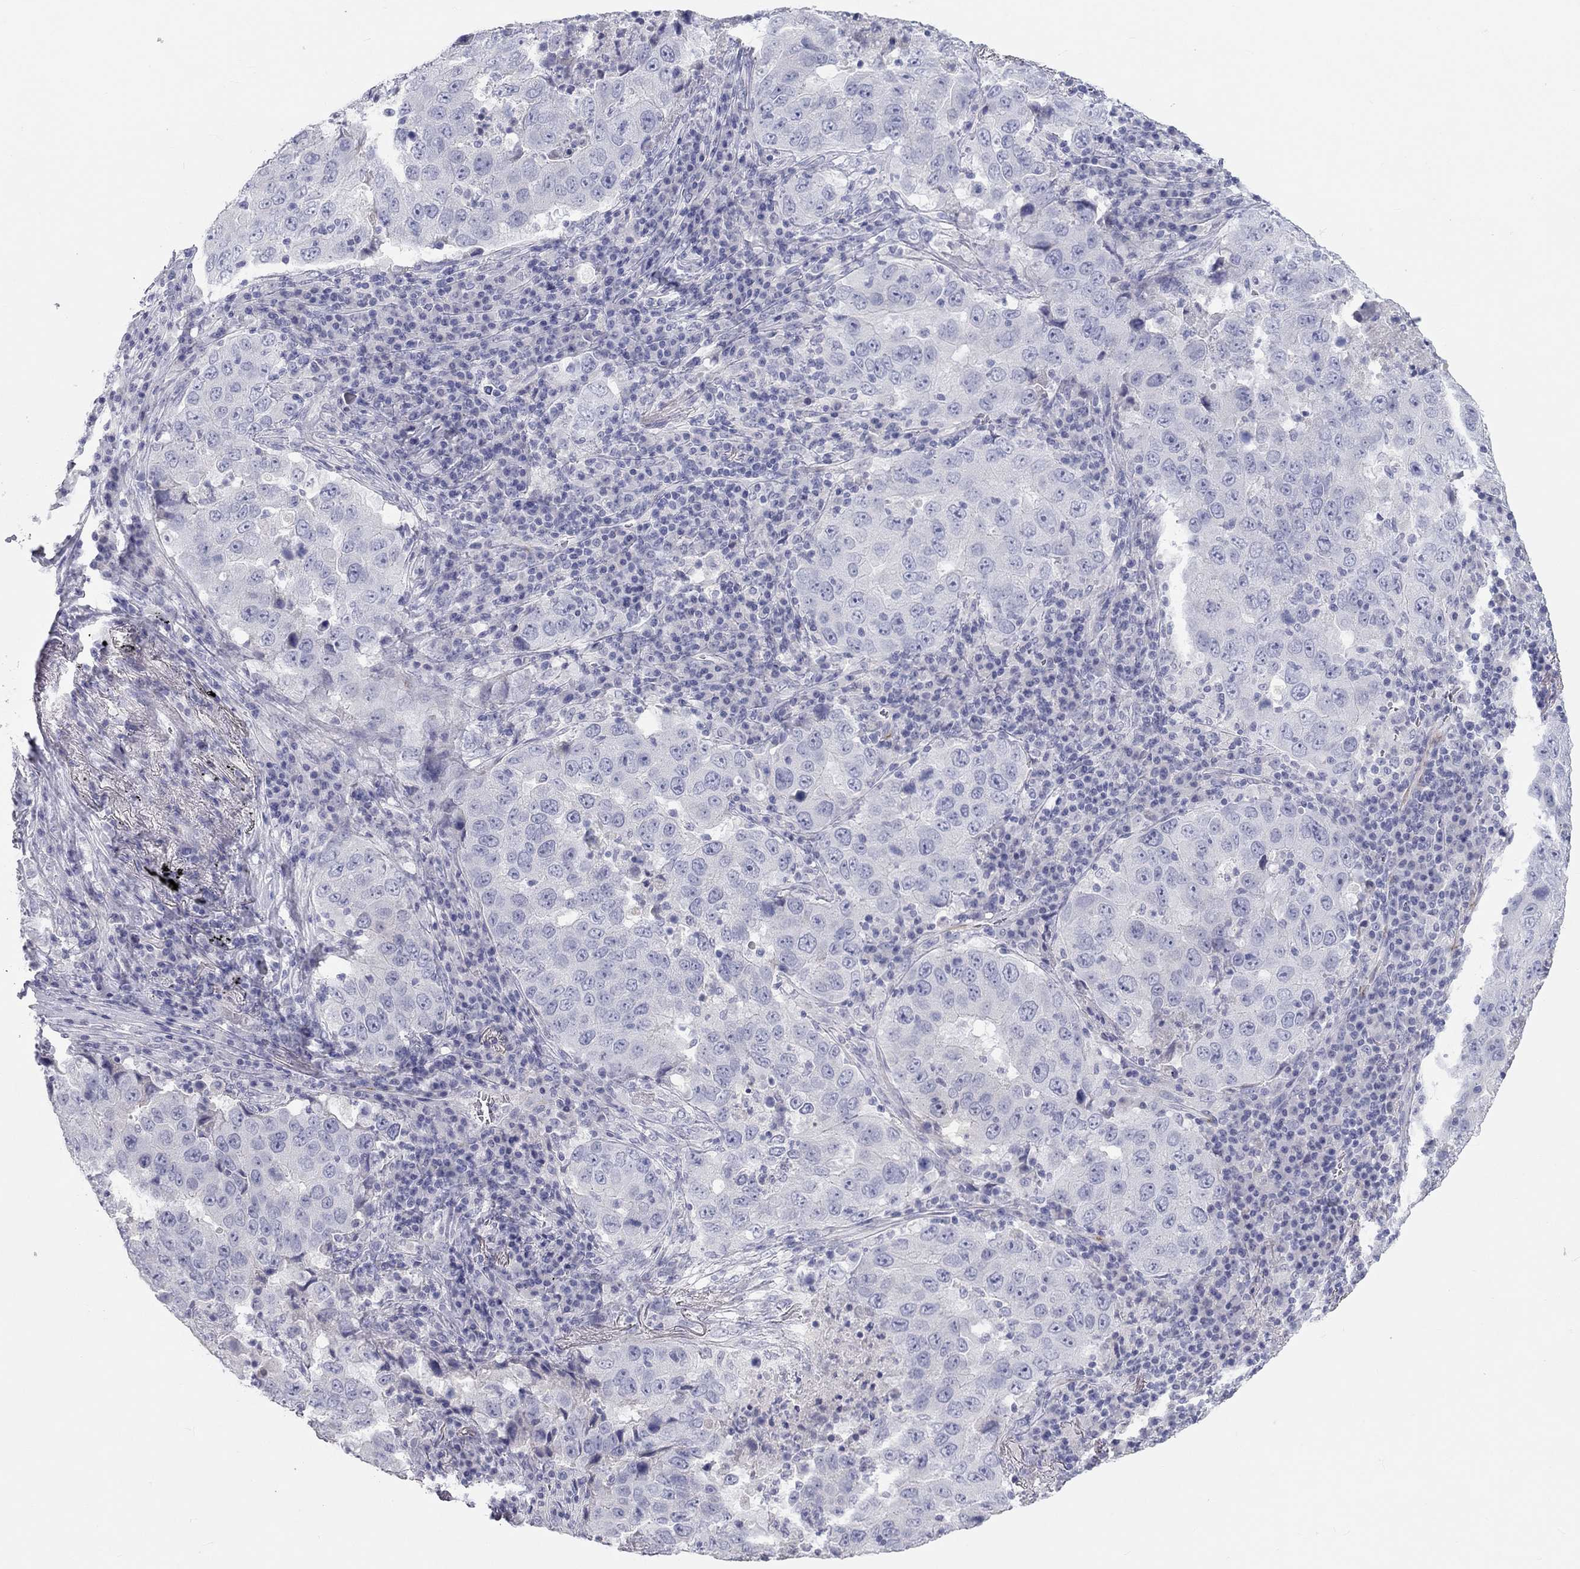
{"staining": {"intensity": "negative", "quantity": "none", "location": "none"}, "tissue": "lung cancer", "cell_type": "Tumor cells", "image_type": "cancer", "snomed": [{"axis": "morphology", "description": "Adenocarcinoma, NOS"}, {"axis": "topography", "description": "Lung"}], "caption": "The image exhibits no significant expression in tumor cells of lung cancer (adenocarcinoma). (Brightfield microscopy of DAB IHC at high magnification).", "gene": "PCDHGC5", "patient": {"sex": "male", "age": 73}}